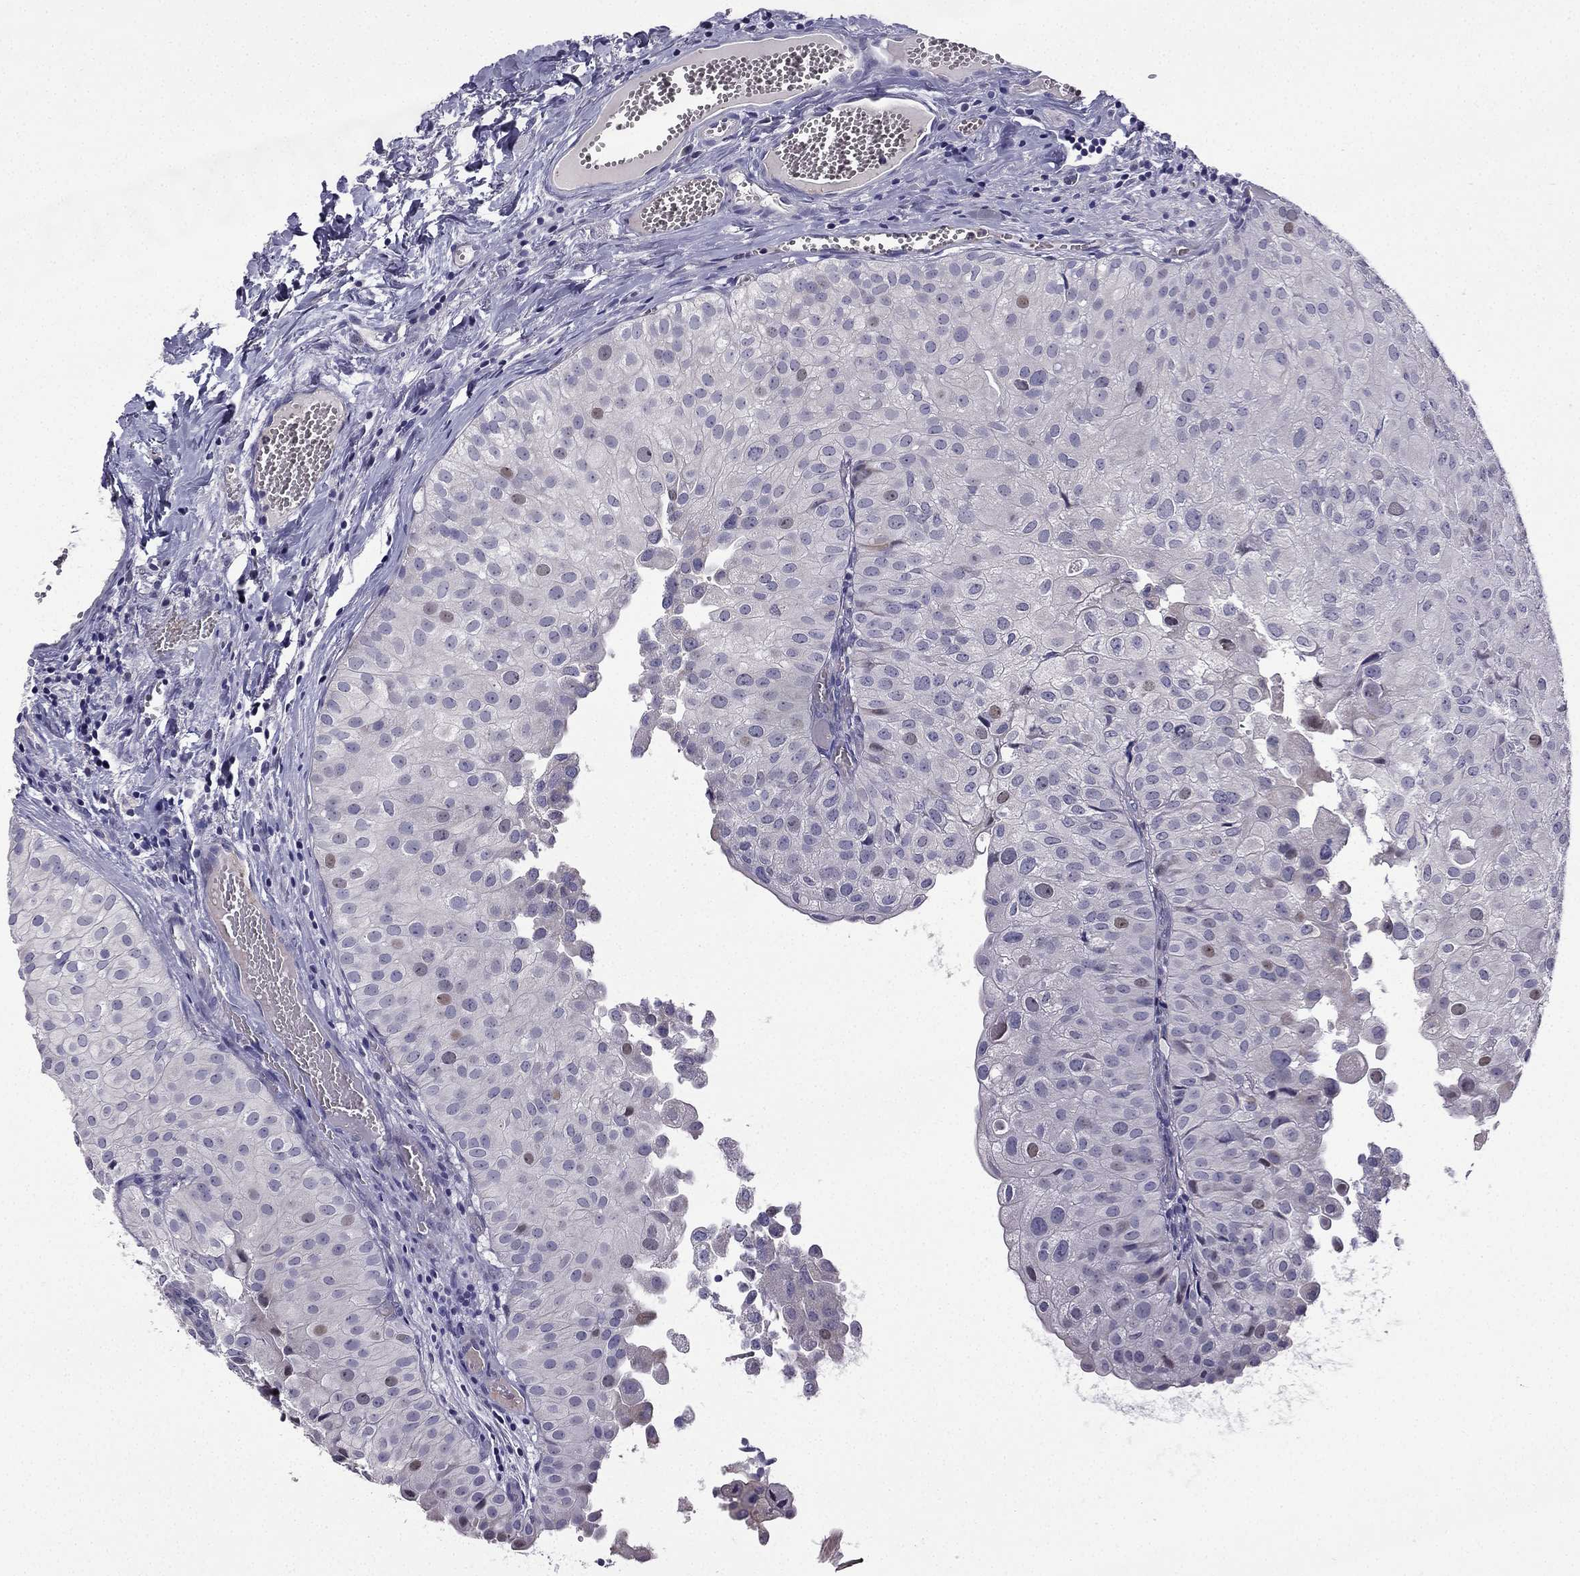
{"staining": {"intensity": "moderate", "quantity": "<25%", "location": "nuclear"}, "tissue": "urothelial cancer", "cell_type": "Tumor cells", "image_type": "cancer", "snomed": [{"axis": "morphology", "description": "Urothelial carcinoma, Low grade"}, {"axis": "topography", "description": "Urinary bladder"}], "caption": "Brown immunohistochemical staining in human urothelial cancer displays moderate nuclear staining in approximately <25% of tumor cells.", "gene": "UHRF1", "patient": {"sex": "female", "age": 78}}